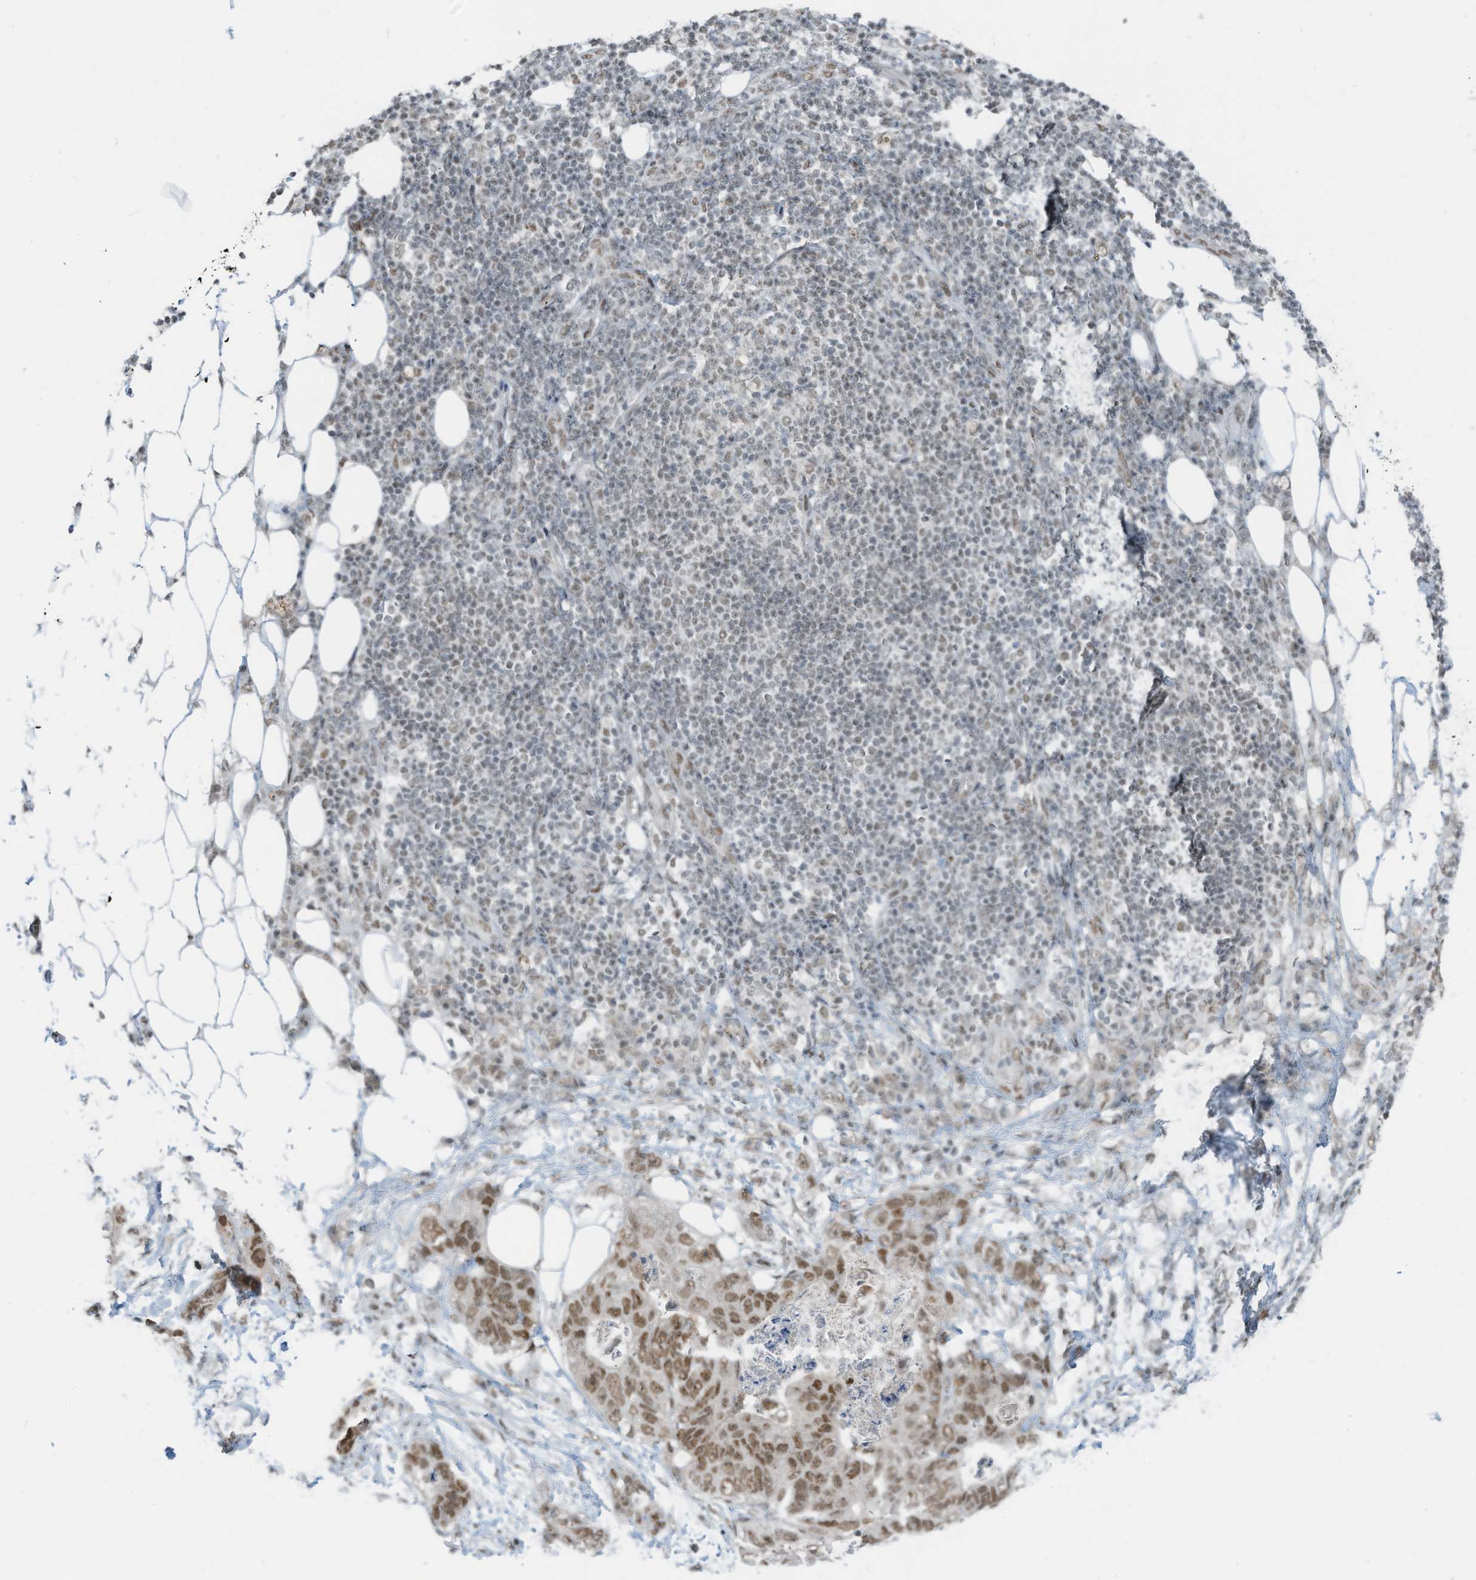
{"staining": {"intensity": "moderate", "quantity": ">75%", "location": "nuclear"}, "tissue": "stomach cancer", "cell_type": "Tumor cells", "image_type": "cancer", "snomed": [{"axis": "morphology", "description": "Adenocarcinoma, NOS"}, {"axis": "topography", "description": "Stomach"}], "caption": "Immunohistochemical staining of stomach cancer shows moderate nuclear protein positivity in approximately >75% of tumor cells.", "gene": "WRNIP1", "patient": {"sex": "female", "age": 89}}